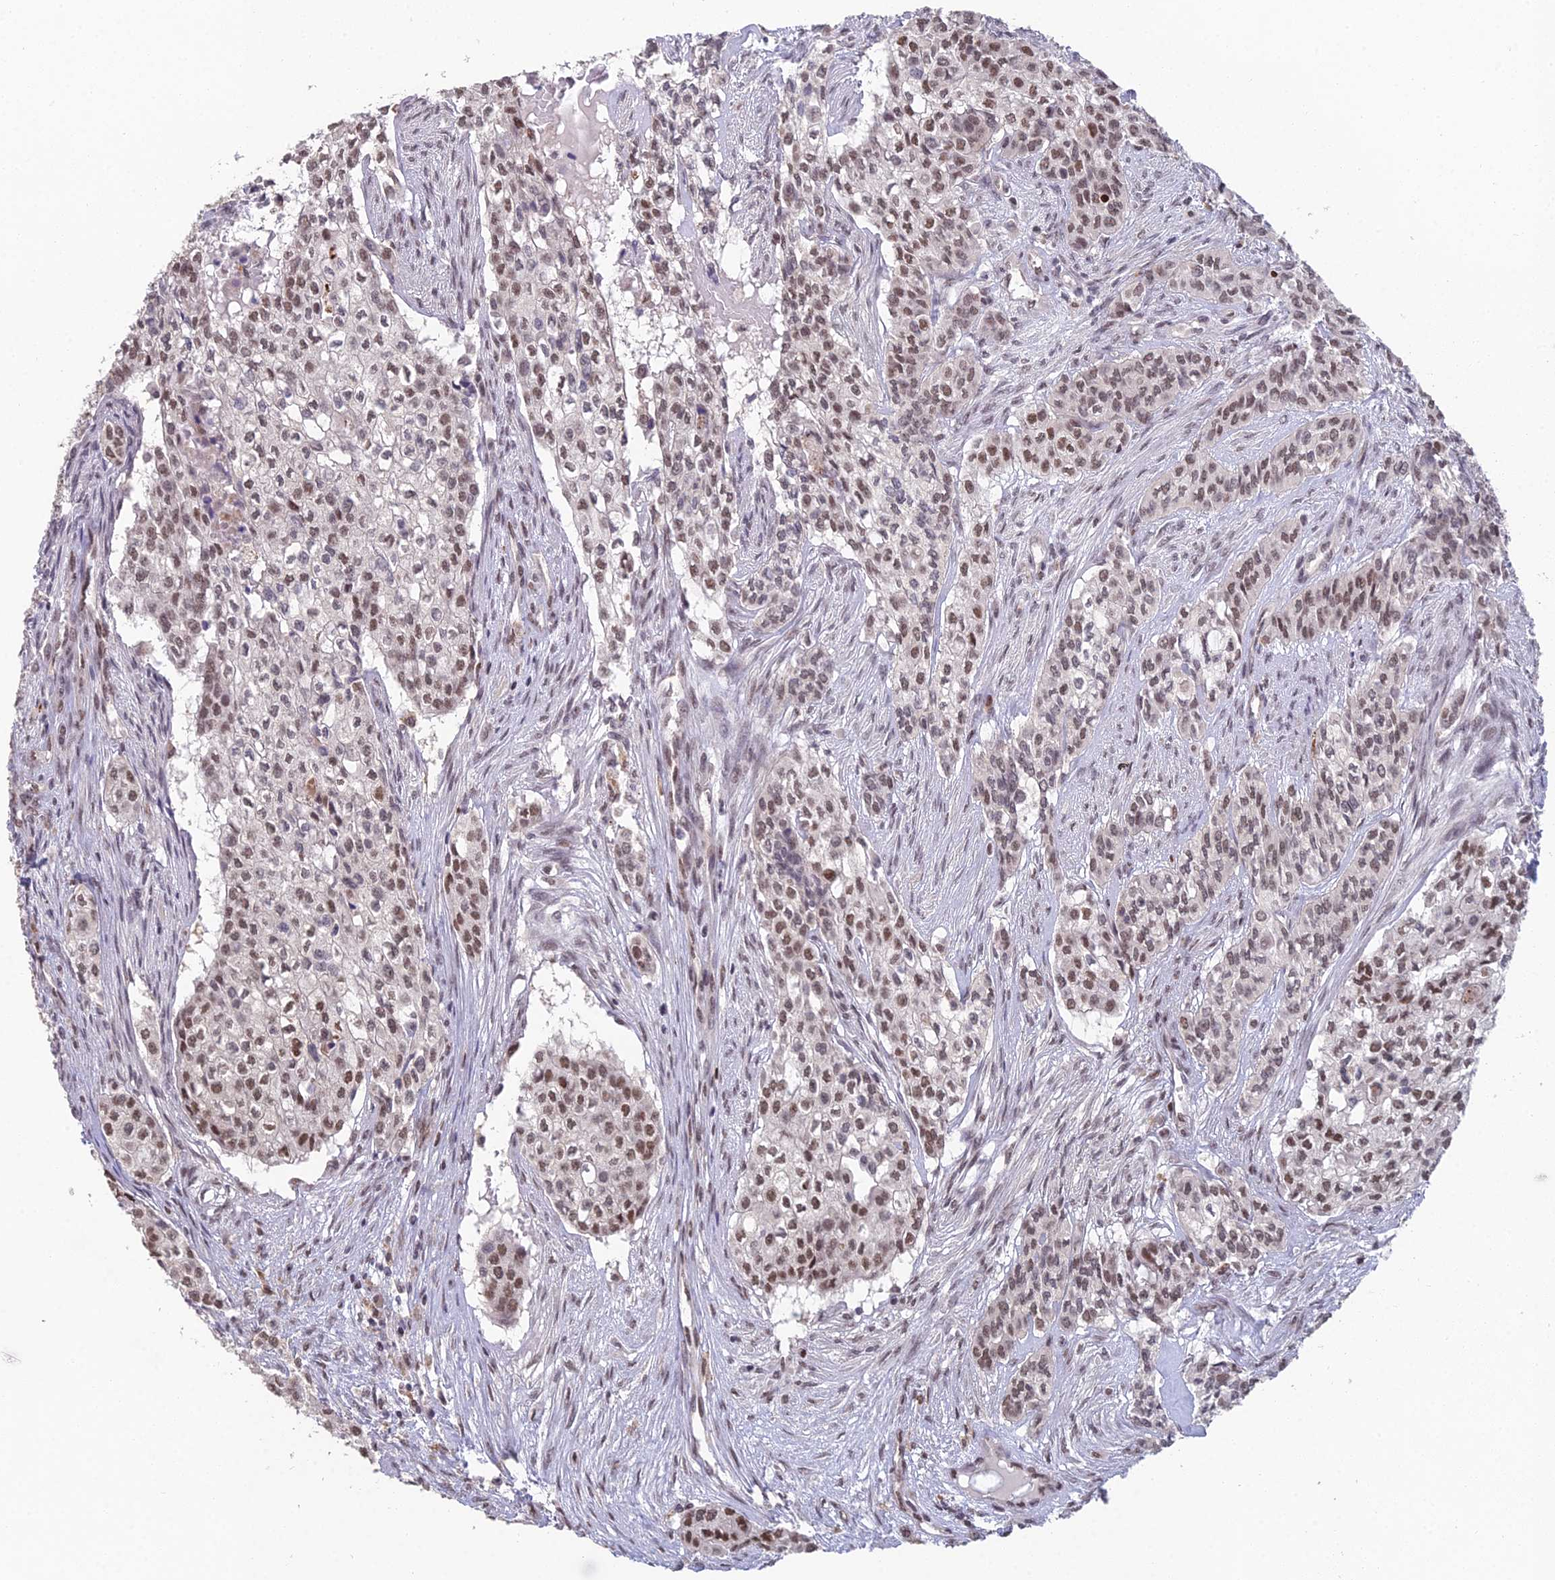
{"staining": {"intensity": "moderate", "quantity": ">75%", "location": "nuclear"}, "tissue": "head and neck cancer", "cell_type": "Tumor cells", "image_type": "cancer", "snomed": [{"axis": "morphology", "description": "Adenocarcinoma, NOS"}, {"axis": "topography", "description": "Head-Neck"}], "caption": "IHC of human head and neck cancer shows medium levels of moderate nuclear expression in about >75% of tumor cells.", "gene": "ABHD17A", "patient": {"sex": "male", "age": 81}}